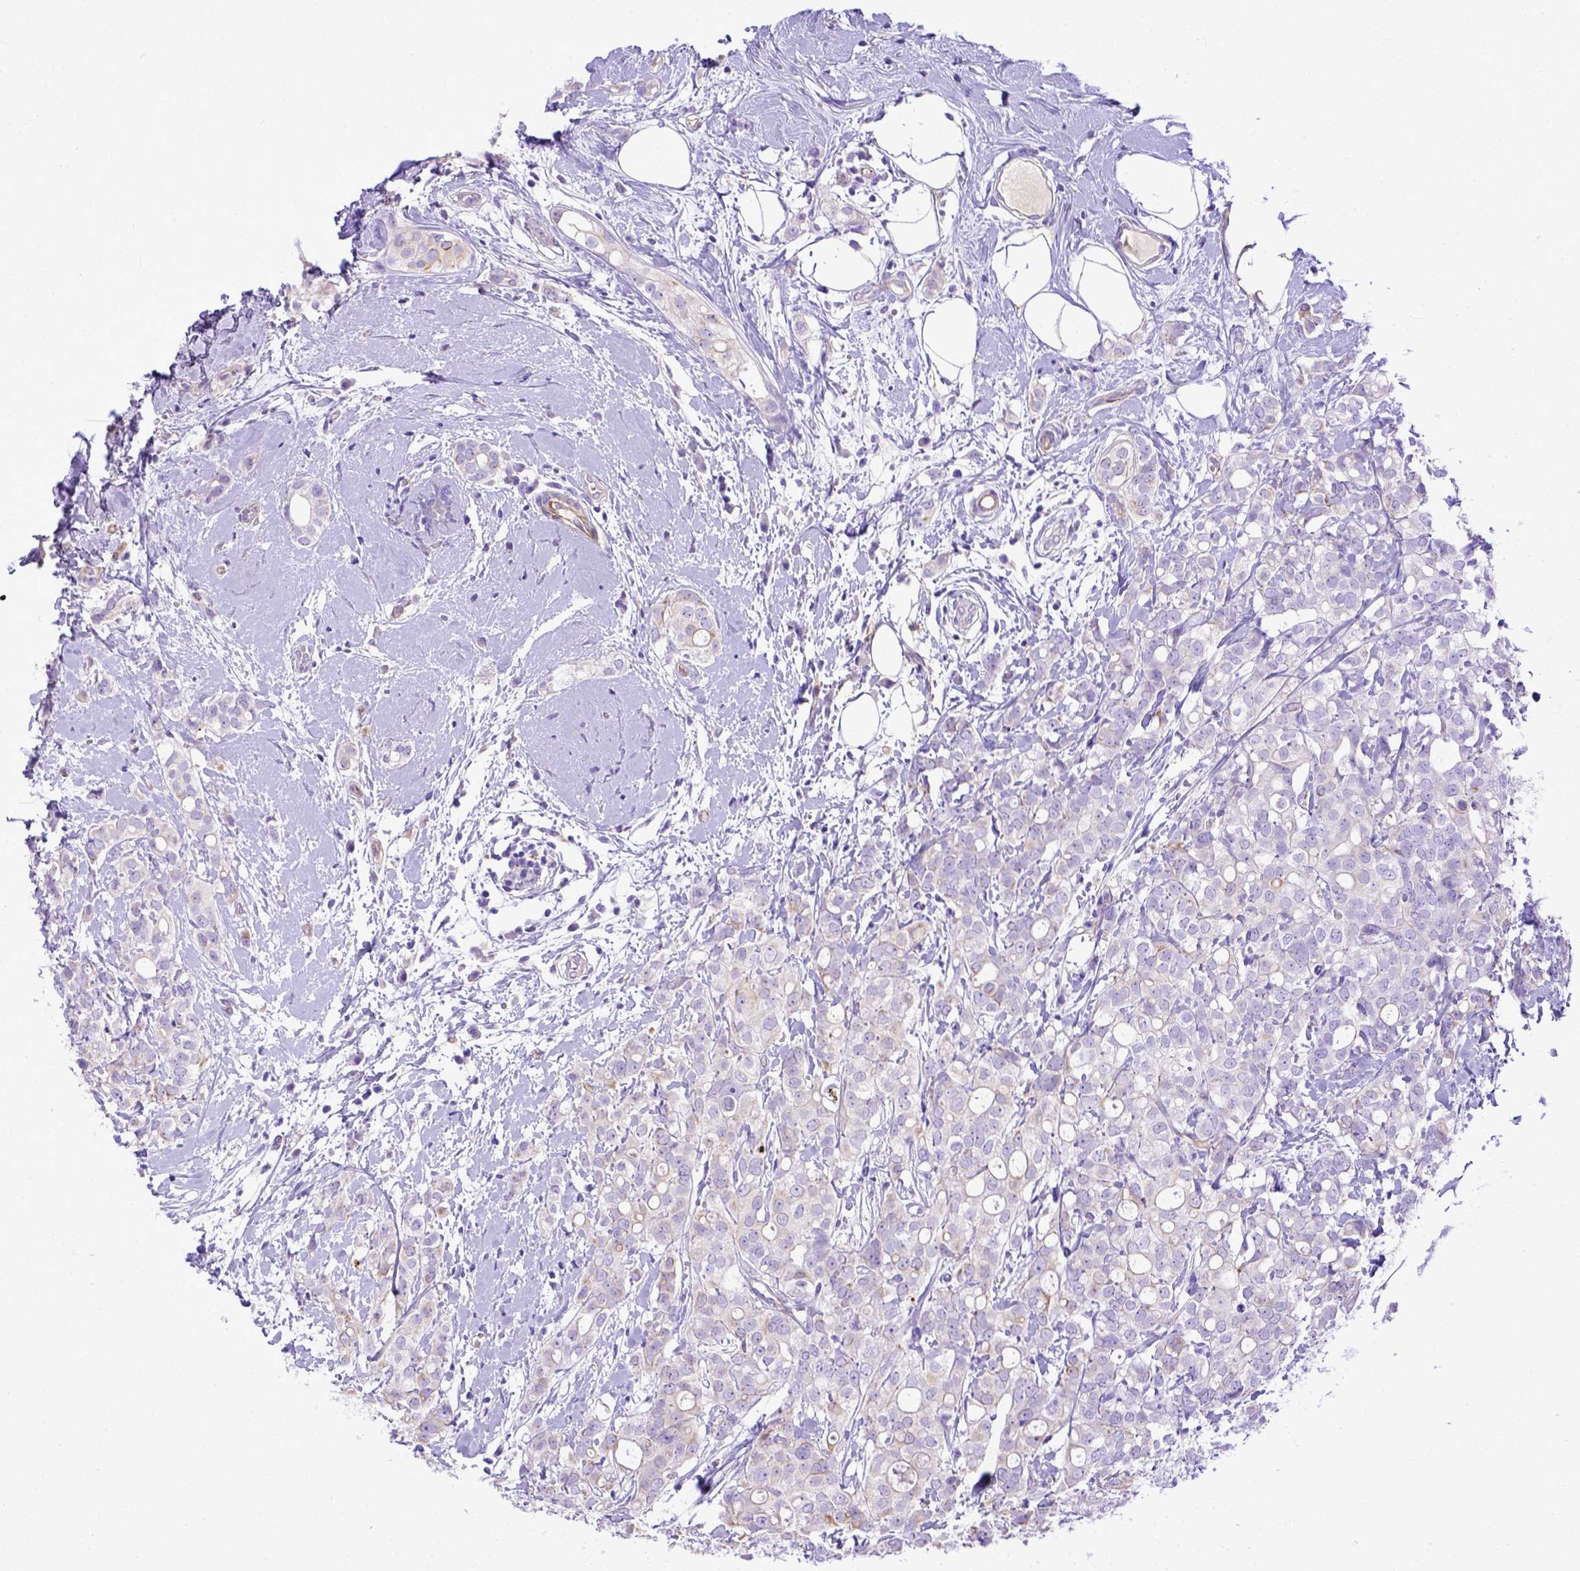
{"staining": {"intensity": "negative", "quantity": "none", "location": "none"}, "tissue": "breast cancer", "cell_type": "Tumor cells", "image_type": "cancer", "snomed": [{"axis": "morphology", "description": "Duct carcinoma"}, {"axis": "topography", "description": "Breast"}], "caption": "Tumor cells show no significant positivity in breast intraductal carcinoma.", "gene": "LRRC18", "patient": {"sex": "female", "age": 40}}